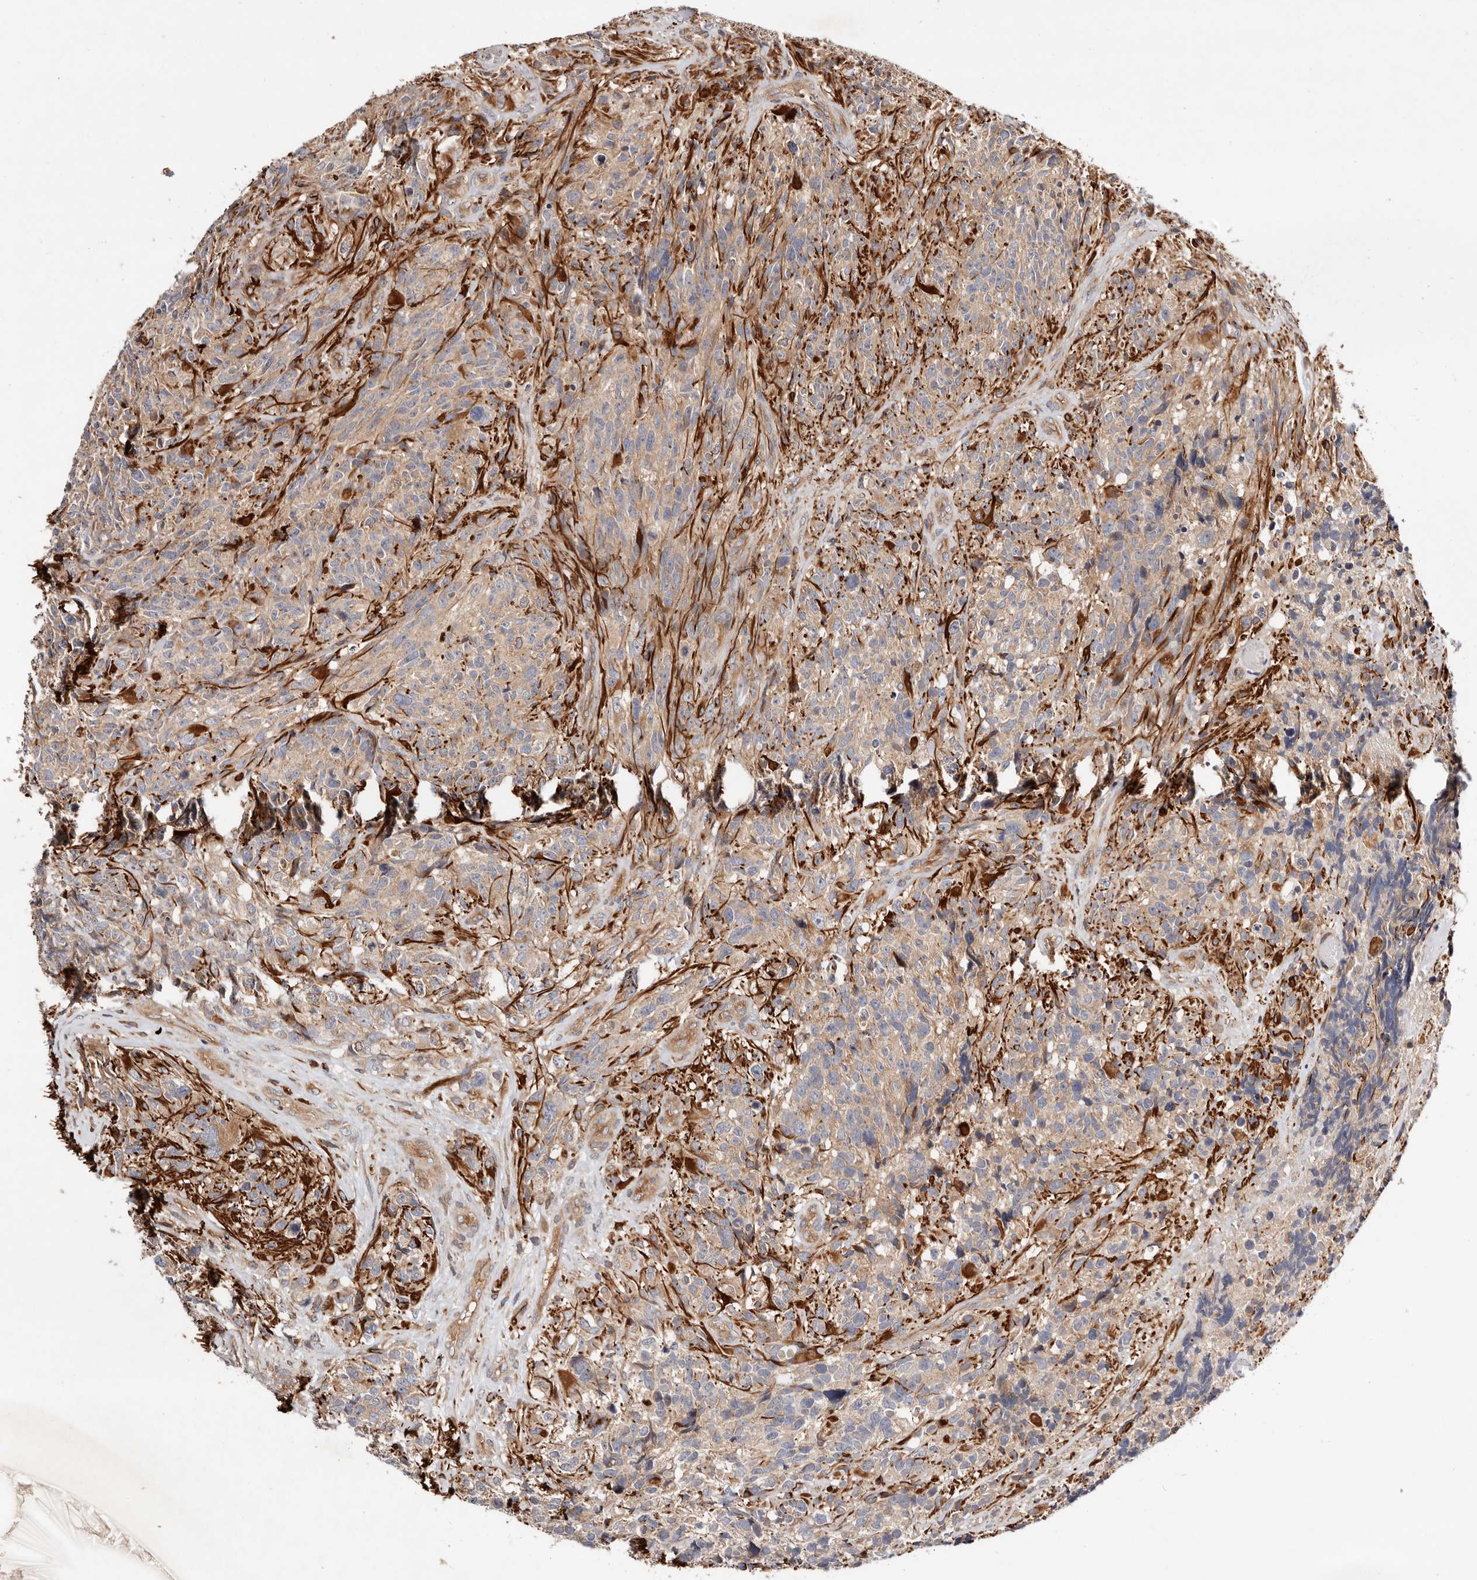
{"staining": {"intensity": "weak", "quantity": "<25%", "location": "cytoplasmic/membranous"}, "tissue": "glioma", "cell_type": "Tumor cells", "image_type": "cancer", "snomed": [{"axis": "morphology", "description": "Glioma, malignant, High grade"}, {"axis": "topography", "description": "Brain"}], "caption": "DAB (3,3'-diaminobenzidine) immunohistochemical staining of human malignant glioma (high-grade) exhibits no significant staining in tumor cells. (Stains: DAB (3,3'-diaminobenzidine) immunohistochemistry with hematoxylin counter stain, Microscopy: brightfield microscopy at high magnification).", "gene": "MACF1", "patient": {"sex": "male", "age": 69}}